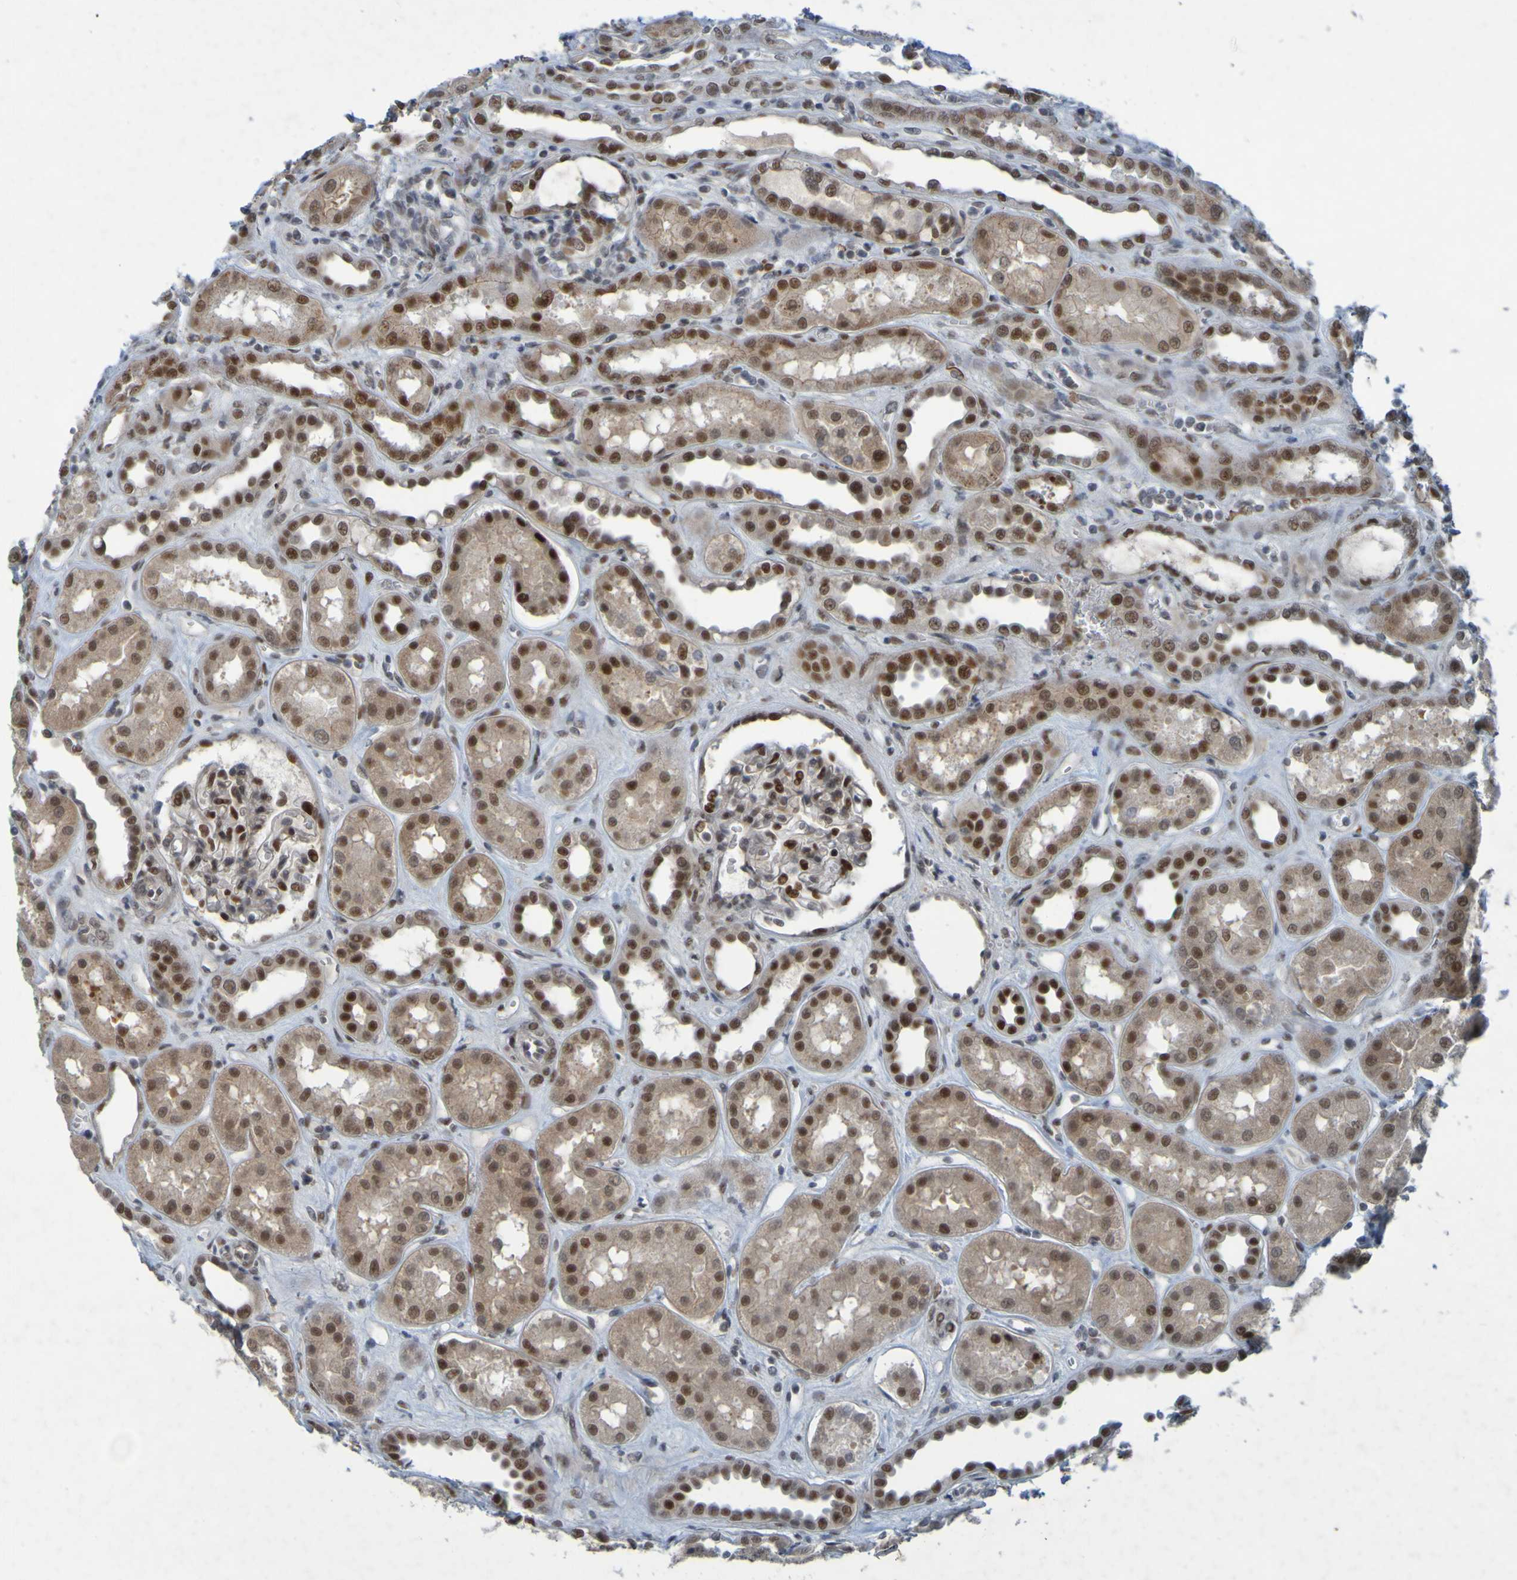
{"staining": {"intensity": "strong", "quantity": ">75%", "location": "nuclear"}, "tissue": "kidney", "cell_type": "Cells in glomeruli", "image_type": "normal", "snomed": [{"axis": "morphology", "description": "Normal tissue, NOS"}, {"axis": "topography", "description": "Kidney"}], "caption": "Brown immunohistochemical staining in benign kidney reveals strong nuclear staining in about >75% of cells in glomeruli. The staining was performed using DAB to visualize the protein expression in brown, while the nuclei were stained in blue with hematoxylin (Magnification: 20x).", "gene": "MCPH1", "patient": {"sex": "male", "age": 59}}